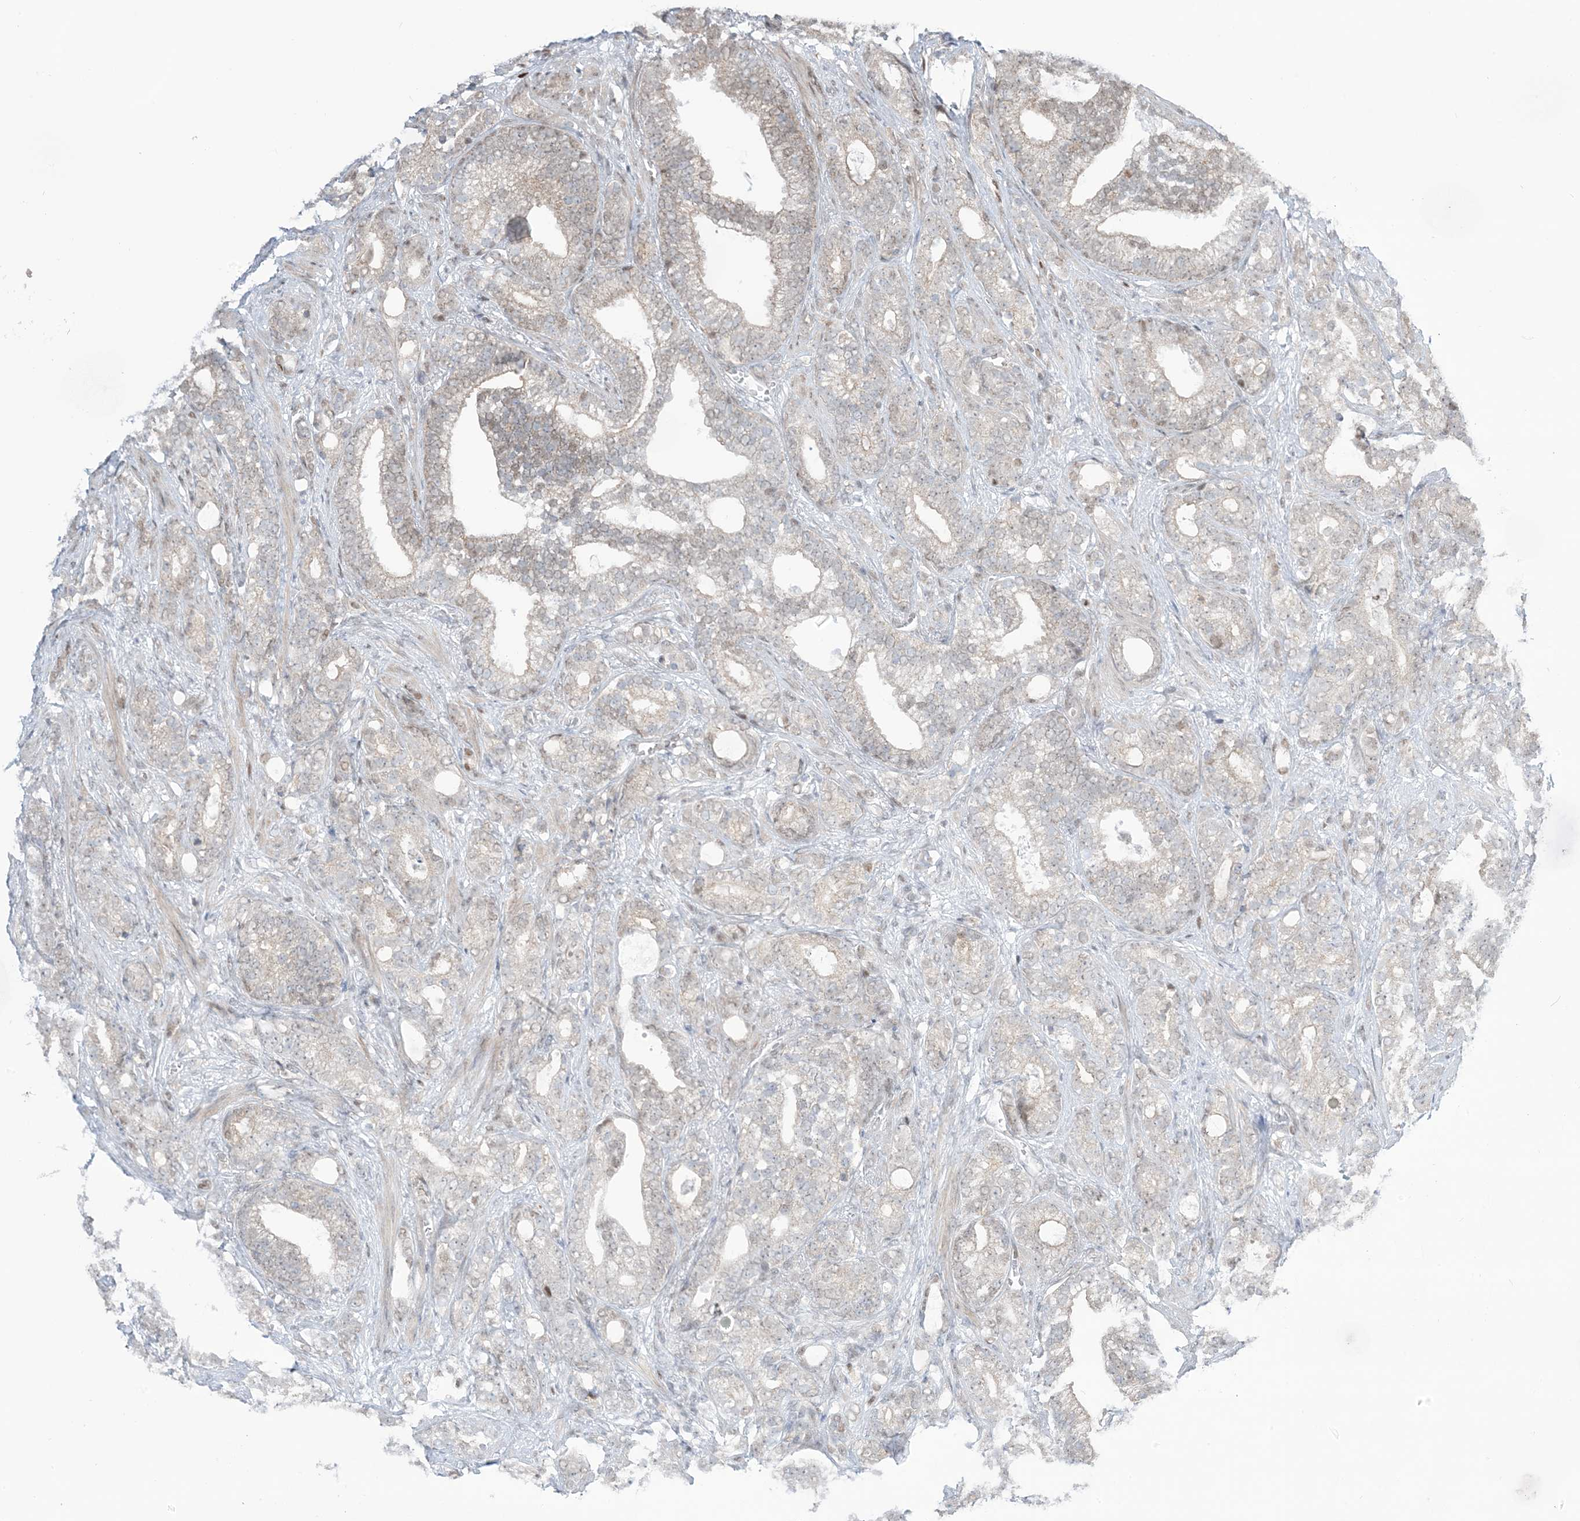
{"staining": {"intensity": "weak", "quantity": "<25%", "location": "cytoplasmic/membranous"}, "tissue": "prostate cancer", "cell_type": "Tumor cells", "image_type": "cancer", "snomed": [{"axis": "morphology", "description": "Adenocarcinoma, High grade"}, {"axis": "topography", "description": "Prostate and seminal vesicle, NOS"}], "caption": "Photomicrograph shows no significant protein staining in tumor cells of adenocarcinoma (high-grade) (prostate). The staining was performed using DAB to visualize the protein expression in brown, while the nuclei were stained in blue with hematoxylin (Magnification: 20x).", "gene": "TFPT", "patient": {"sex": "male", "age": 67}}